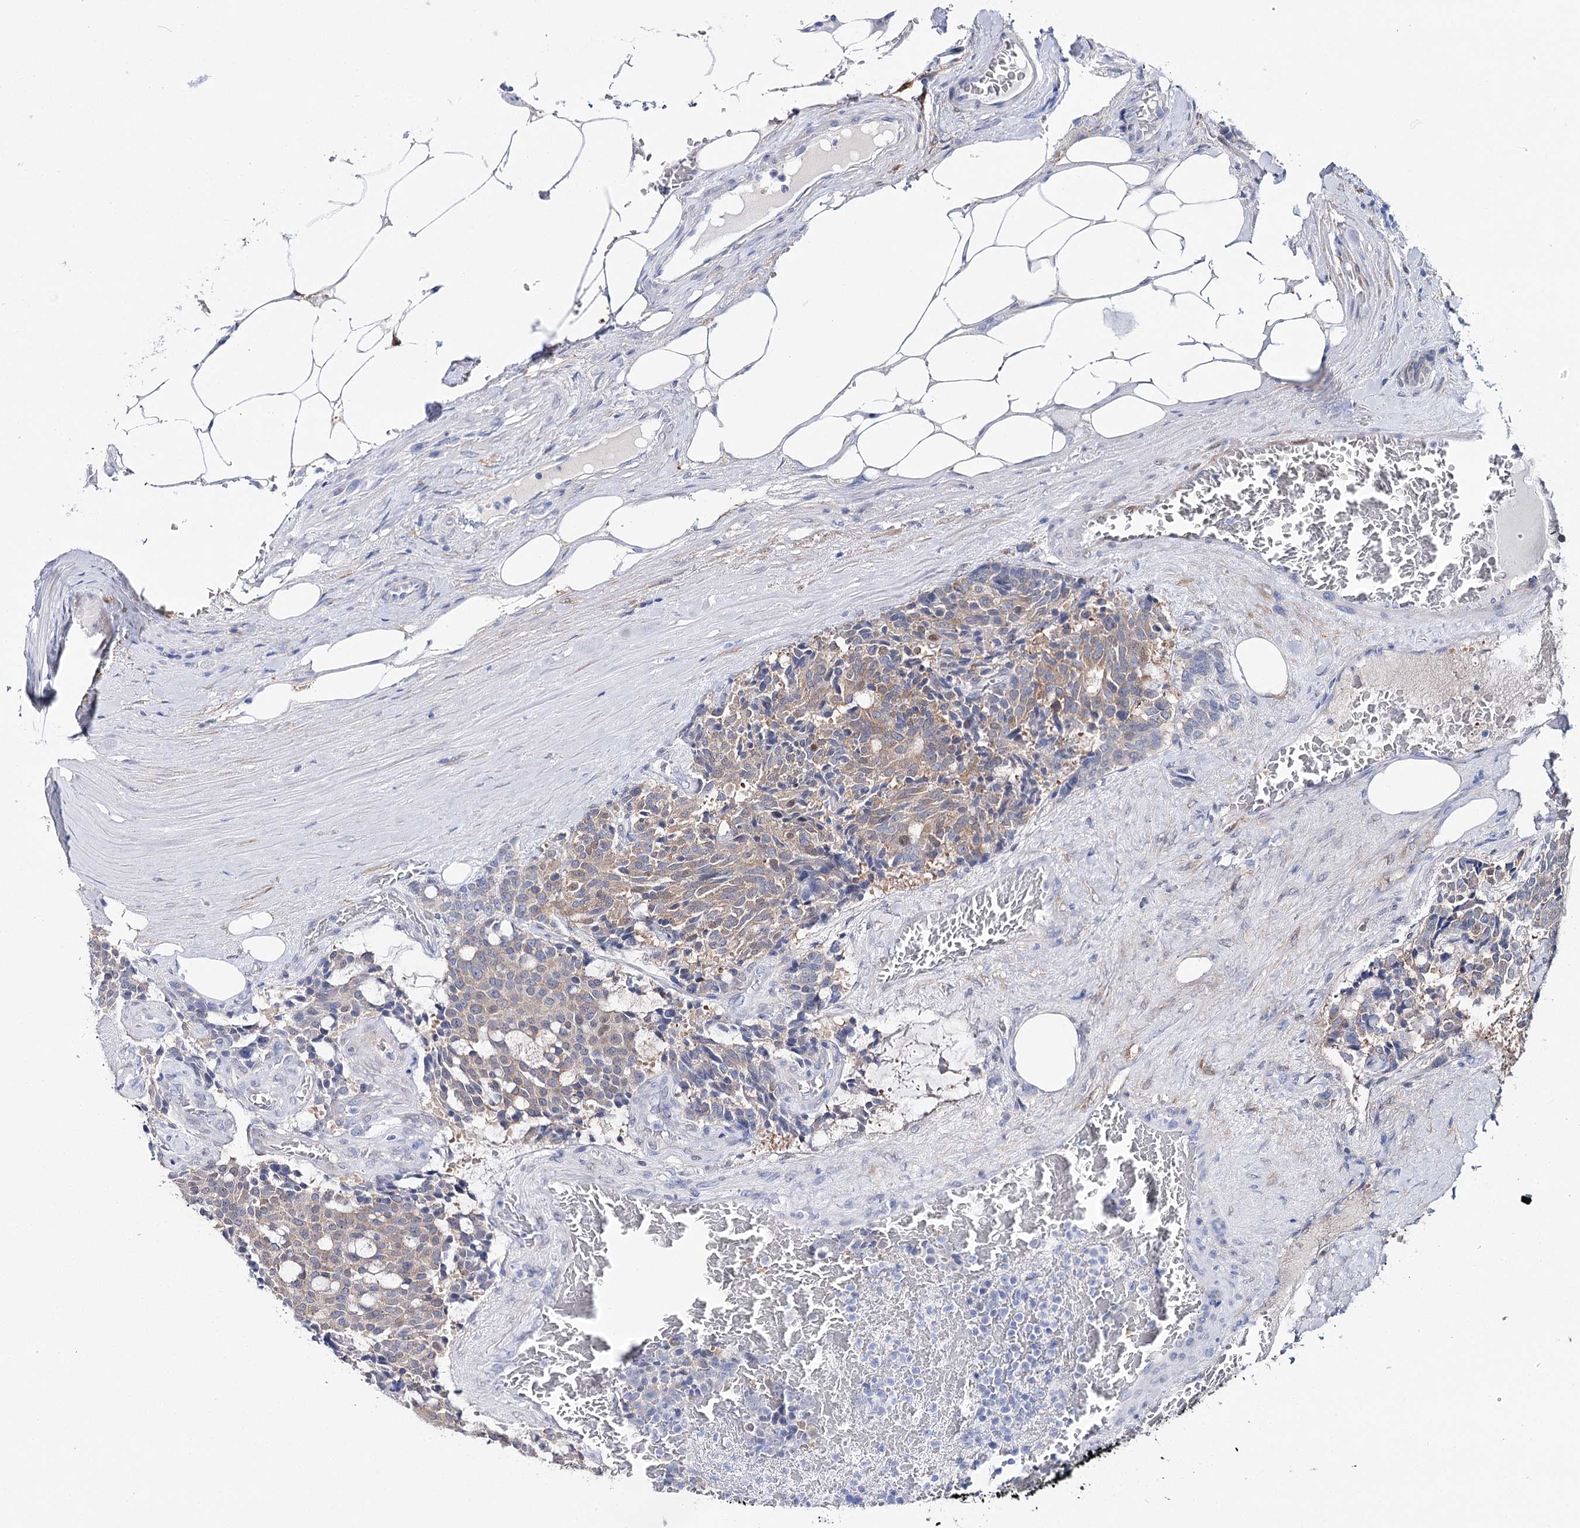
{"staining": {"intensity": "weak", "quantity": "25%-75%", "location": "cytoplasmic/membranous"}, "tissue": "carcinoid", "cell_type": "Tumor cells", "image_type": "cancer", "snomed": [{"axis": "morphology", "description": "Carcinoid, malignant, NOS"}, {"axis": "topography", "description": "Pancreas"}], "caption": "Approximately 25%-75% of tumor cells in human carcinoid show weak cytoplasmic/membranous protein expression as visualized by brown immunohistochemical staining.", "gene": "UGDH", "patient": {"sex": "female", "age": 54}}